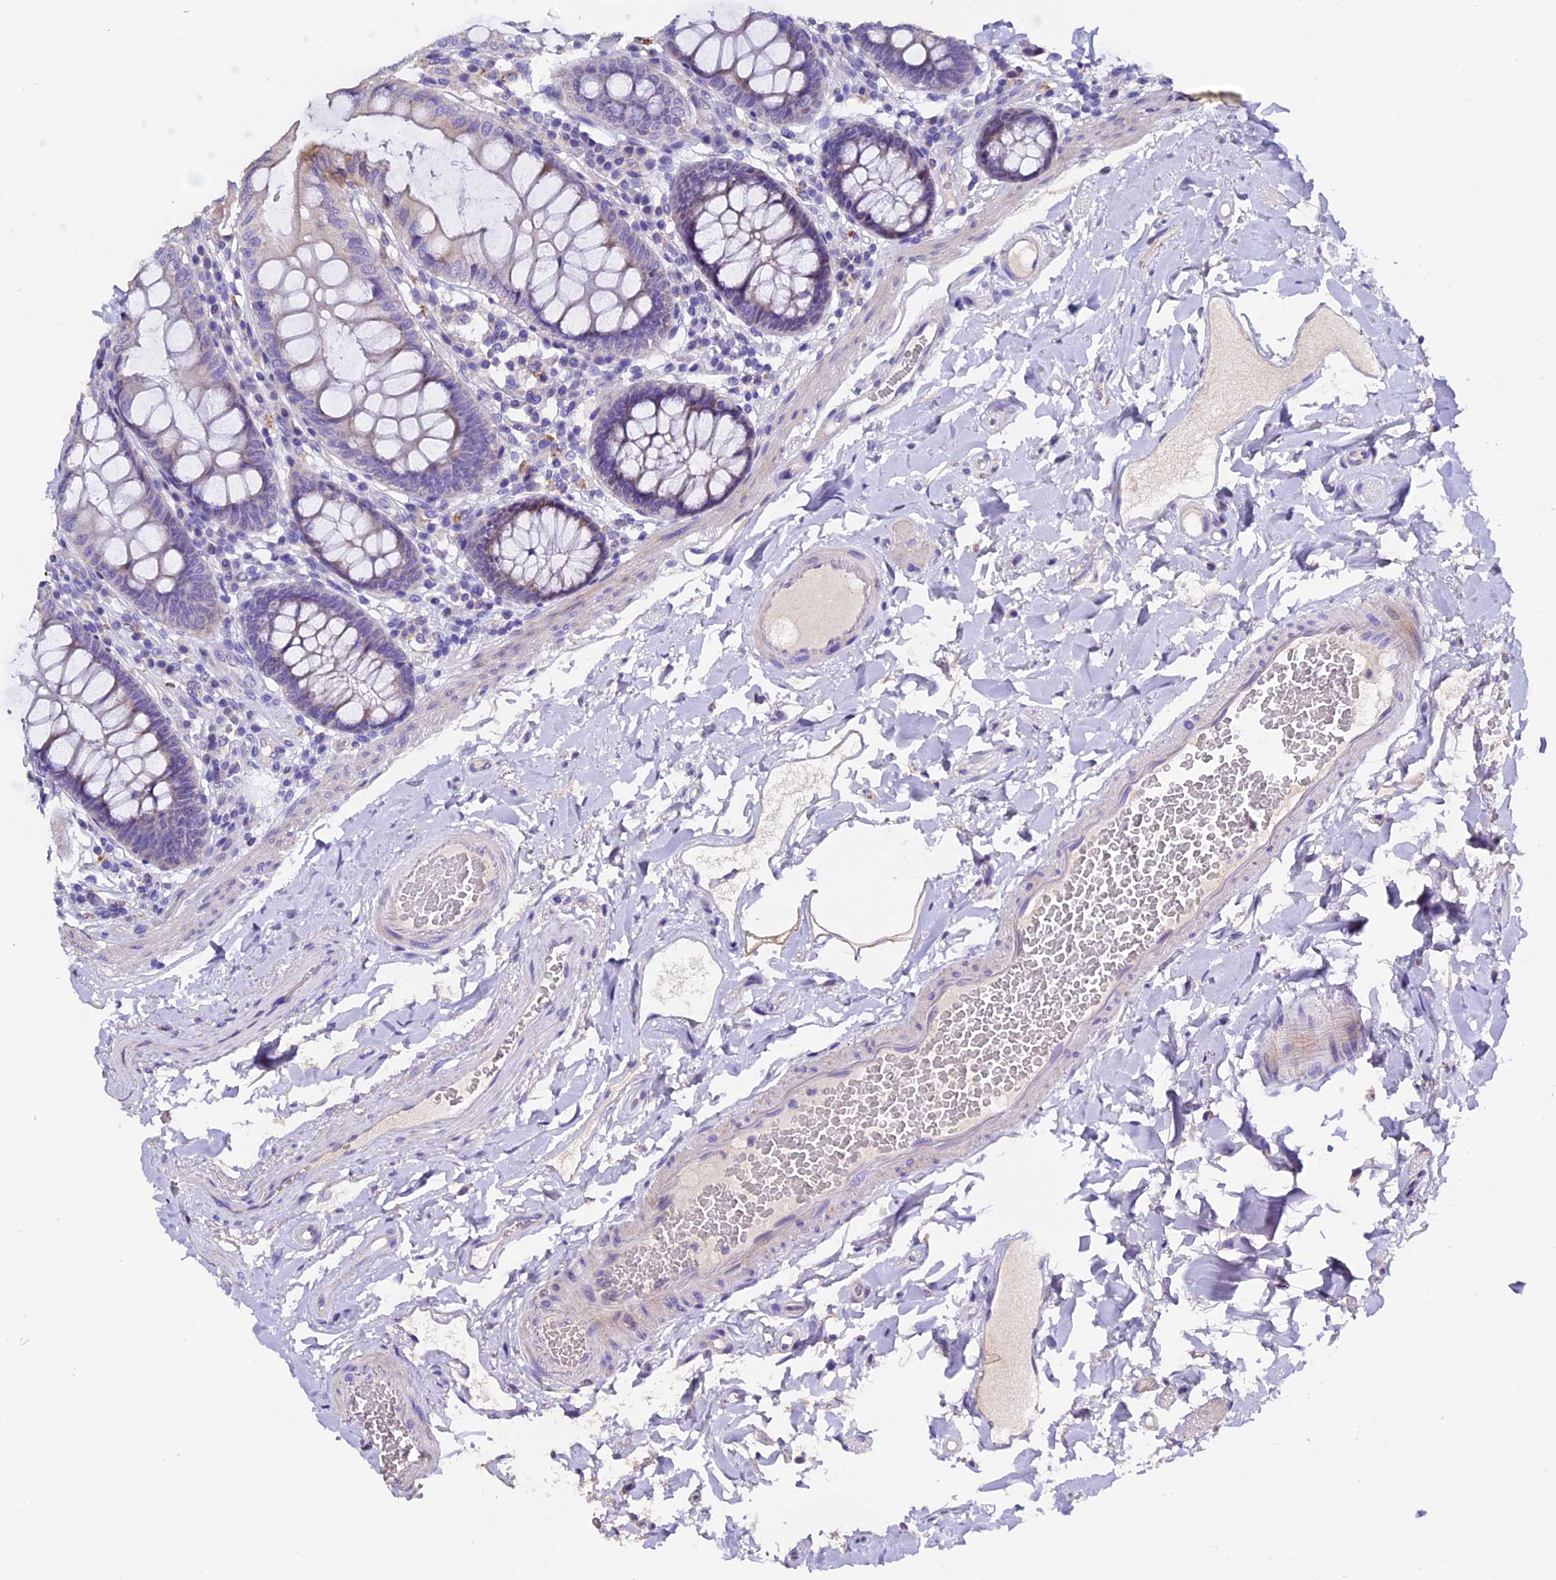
{"staining": {"intensity": "weak", "quantity": "25%-75%", "location": "cytoplasmic/membranous"}, "tissue": "colon", "cell_type": "Endothelial cells", "image_type": "normal", "snomed": [{"axis": "morphology", "description": "Normal tissue, NOS"}, {"axis": "topography", "description": "Colon"}], "caption": "About 25%-75% of endothelial cells in normal colon exhibit weak cytoplasmic/membranous protein staining as visualized by brown immunohistochemical staining.", "gene": "FBXW9", "patient": {"sex": "male", "age": 84}}